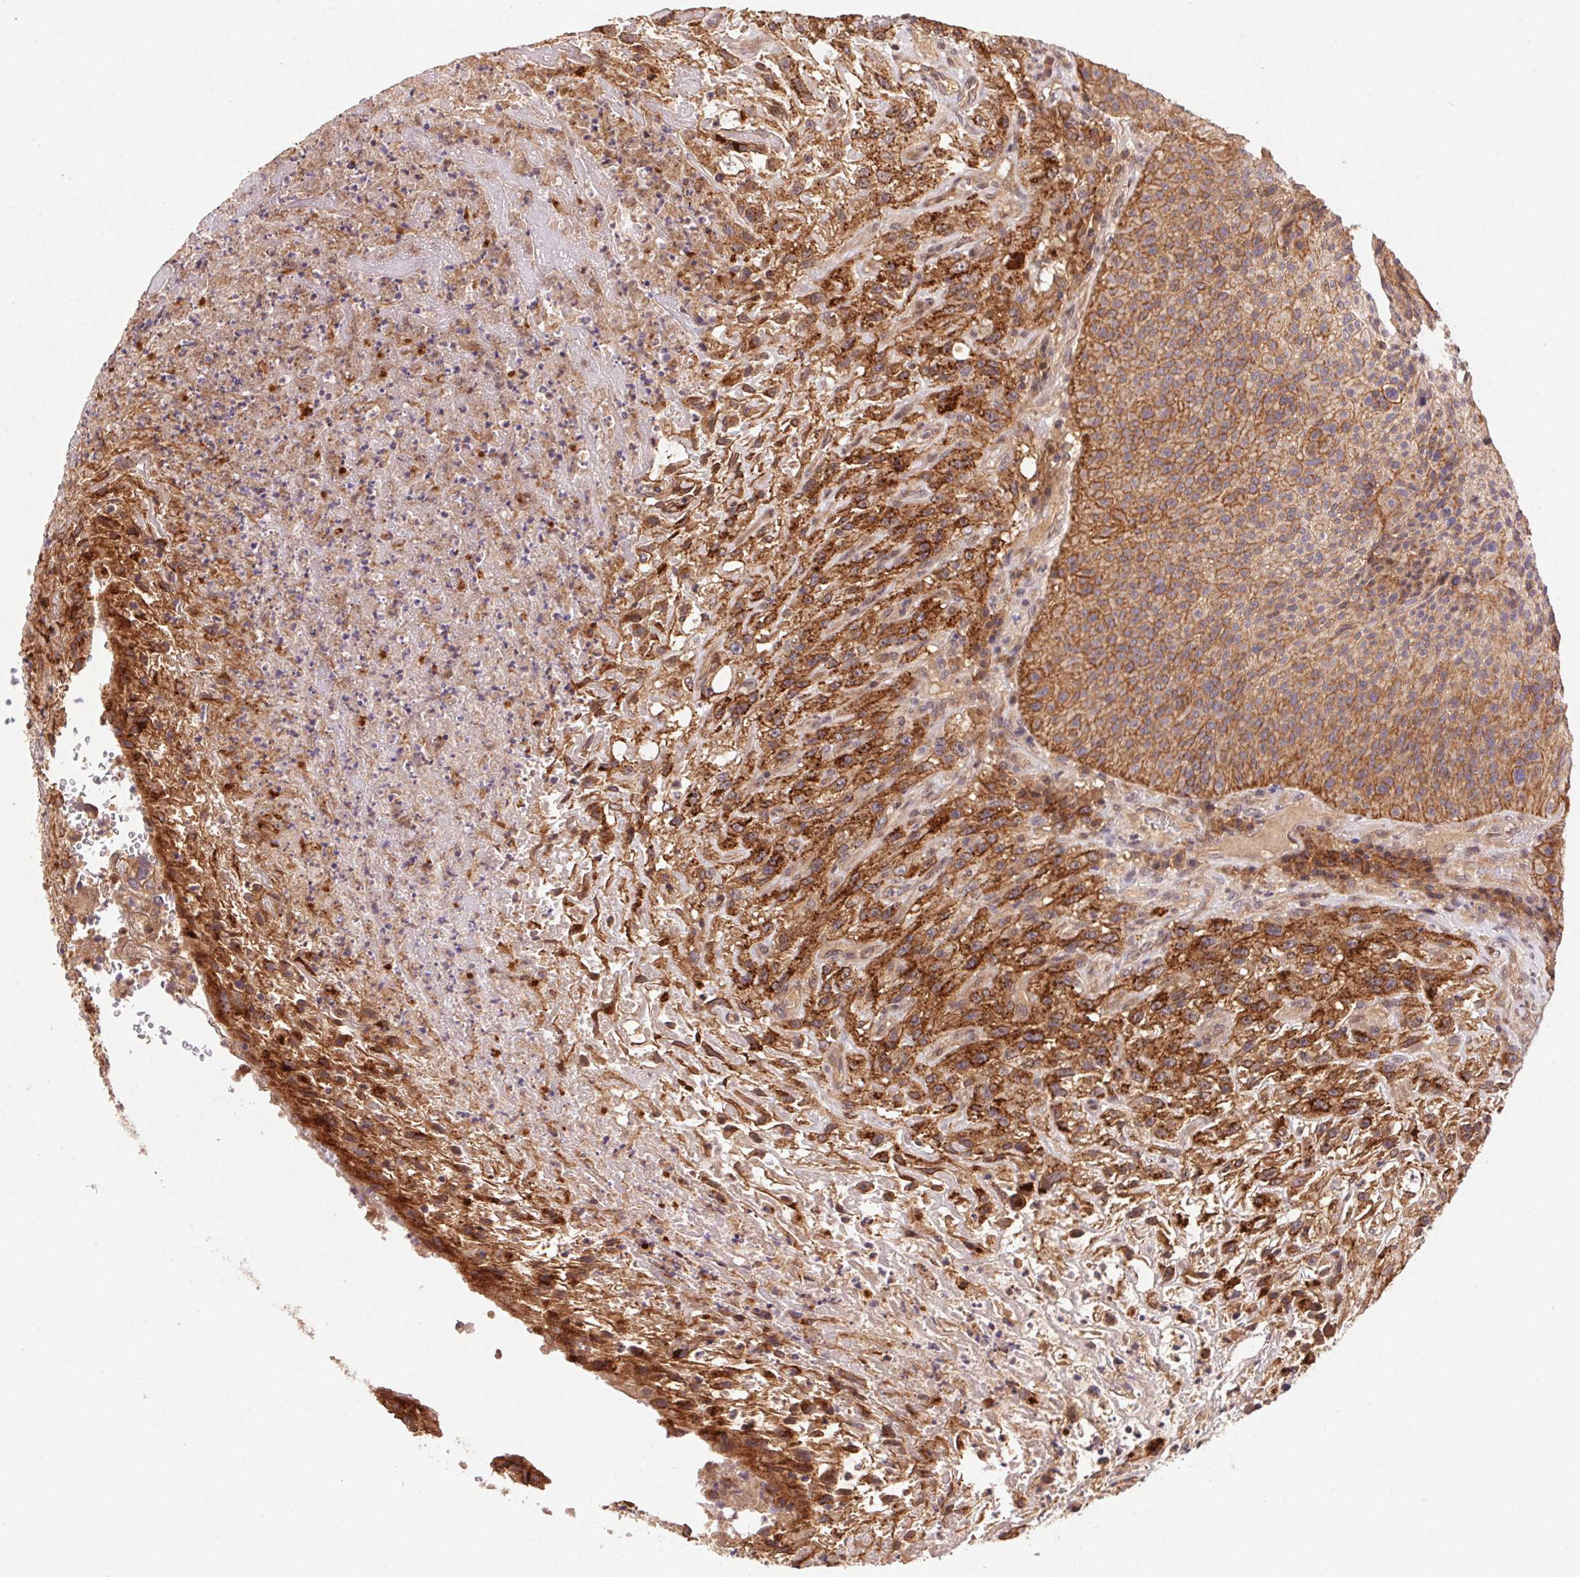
{"staining": {"intensity": "moderate", "quantity": ">75%", "location": "cytoplasmic/membranous"}, "tissue": "urothelial cancer", "cell_type": "Tumor cells", "image_type": "cancer", "snomed": [{"axis": "morphology", "description": "Urothelial carcinoma, High grade"}, {"axis": "topography", "description": "Urinary bladder"}], "caption": "Urothelial carcinoma (high-grade) stained with a protein marker demonstrates moderate staining in tumor cells.", "gene": "SLC52A2", "patient": {"sex": "male", "age": 66}}